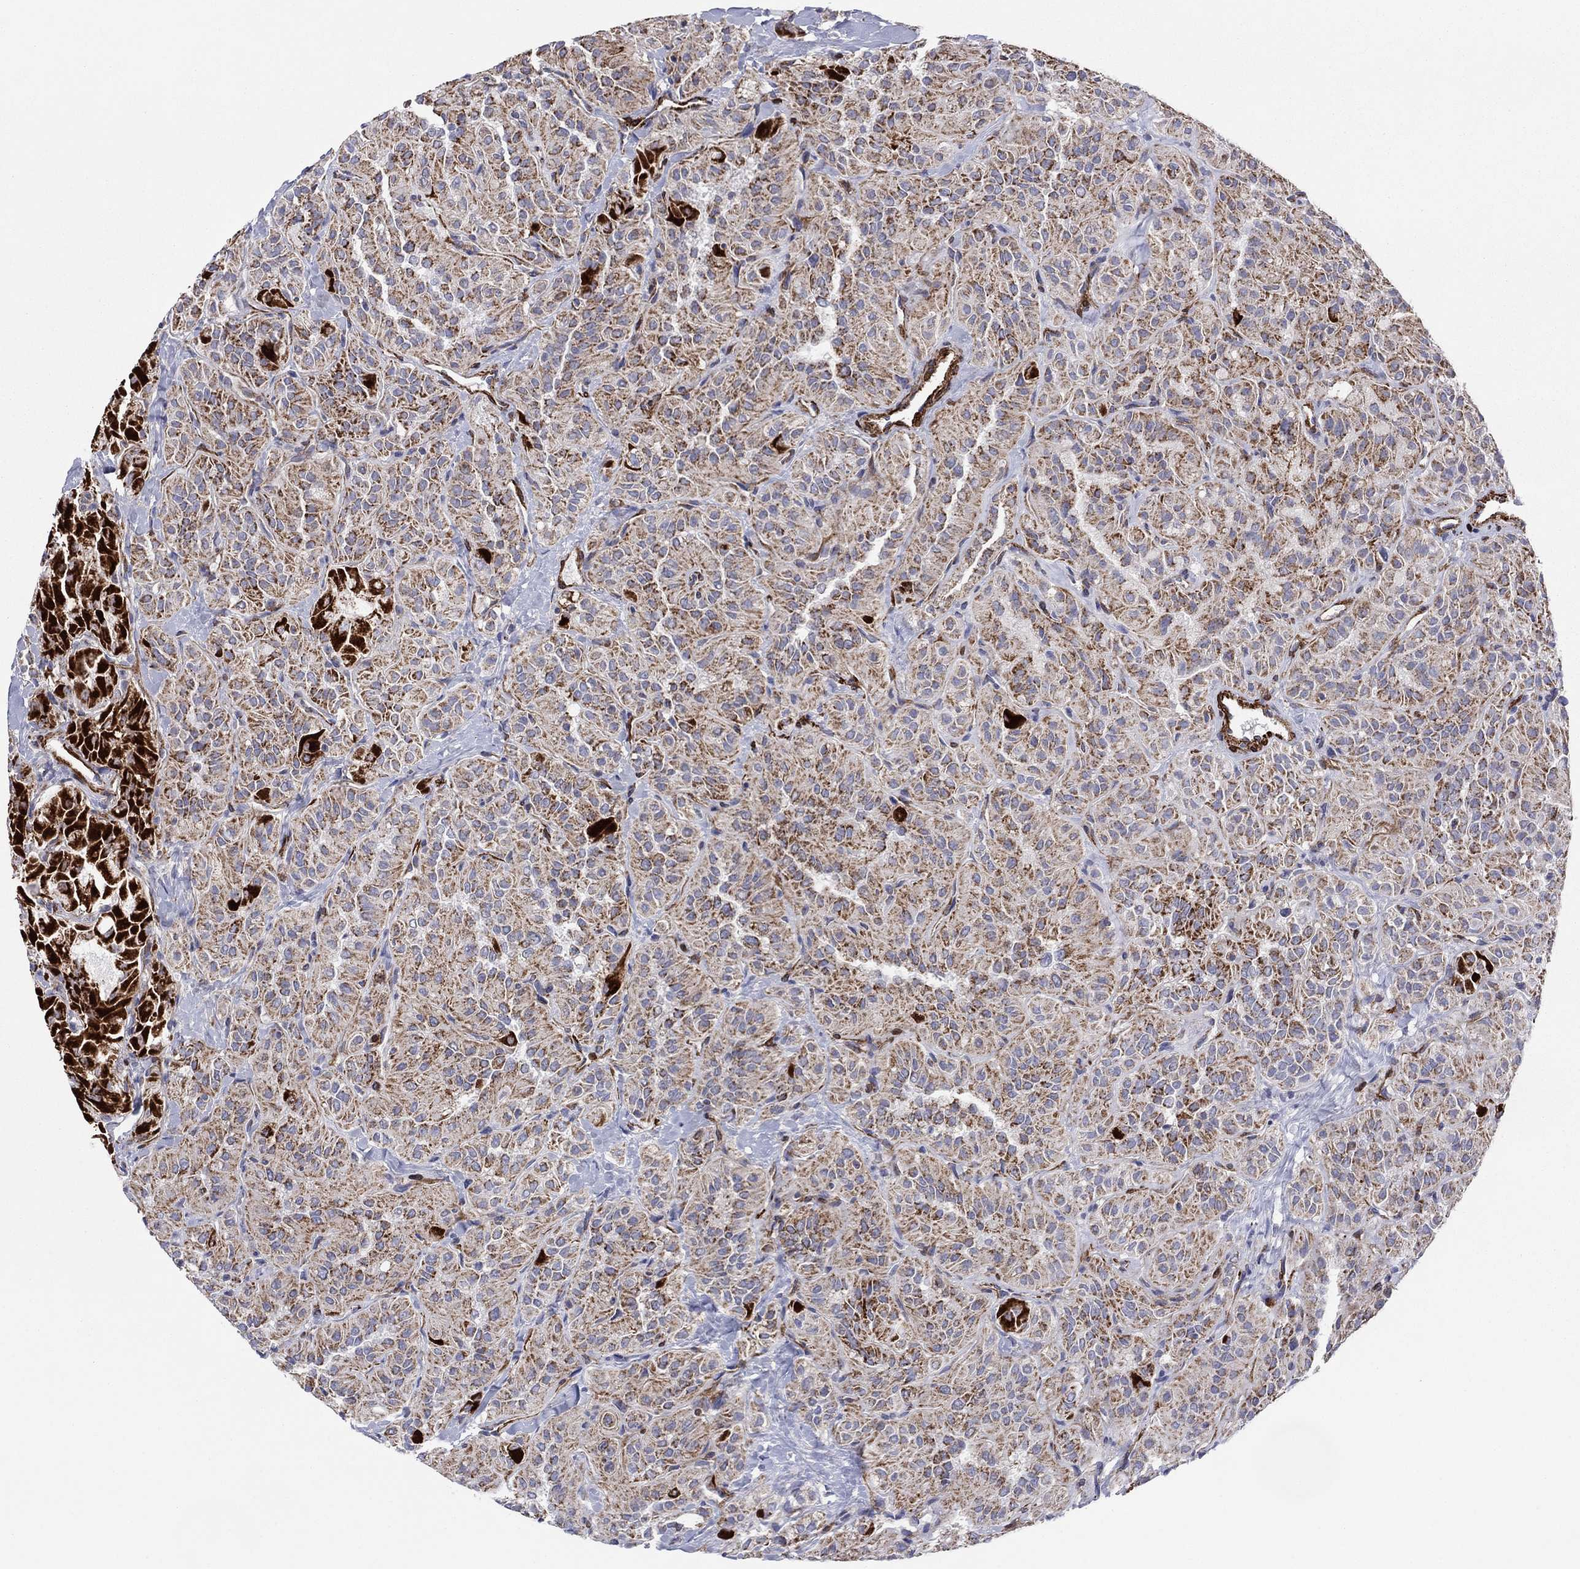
{"staining": {"intensity": "strong", "quantity": "25%-75%", "location": "cytoplasmic/membranous"}, "tissue": "thyroid cancer", "cell_type": "Tumor cells", "image_type": "cancer", "snomed": [{"axis": "morphology", "description": "Papillary adenocarcinoma, NOS"}, {"axis": "topography", "description": "Thyroid gland"}], "caption": "Immunohistochemistry histopathology image of thyroid papillary adenocarcinoma stained for a protein (brown), which exhibits high levels of strong cytoplasmic/membranous positivity in about 25%-75% of tumor cells.", "gene": "MGST3", "patient": {"sex": "female", "age": 45}}